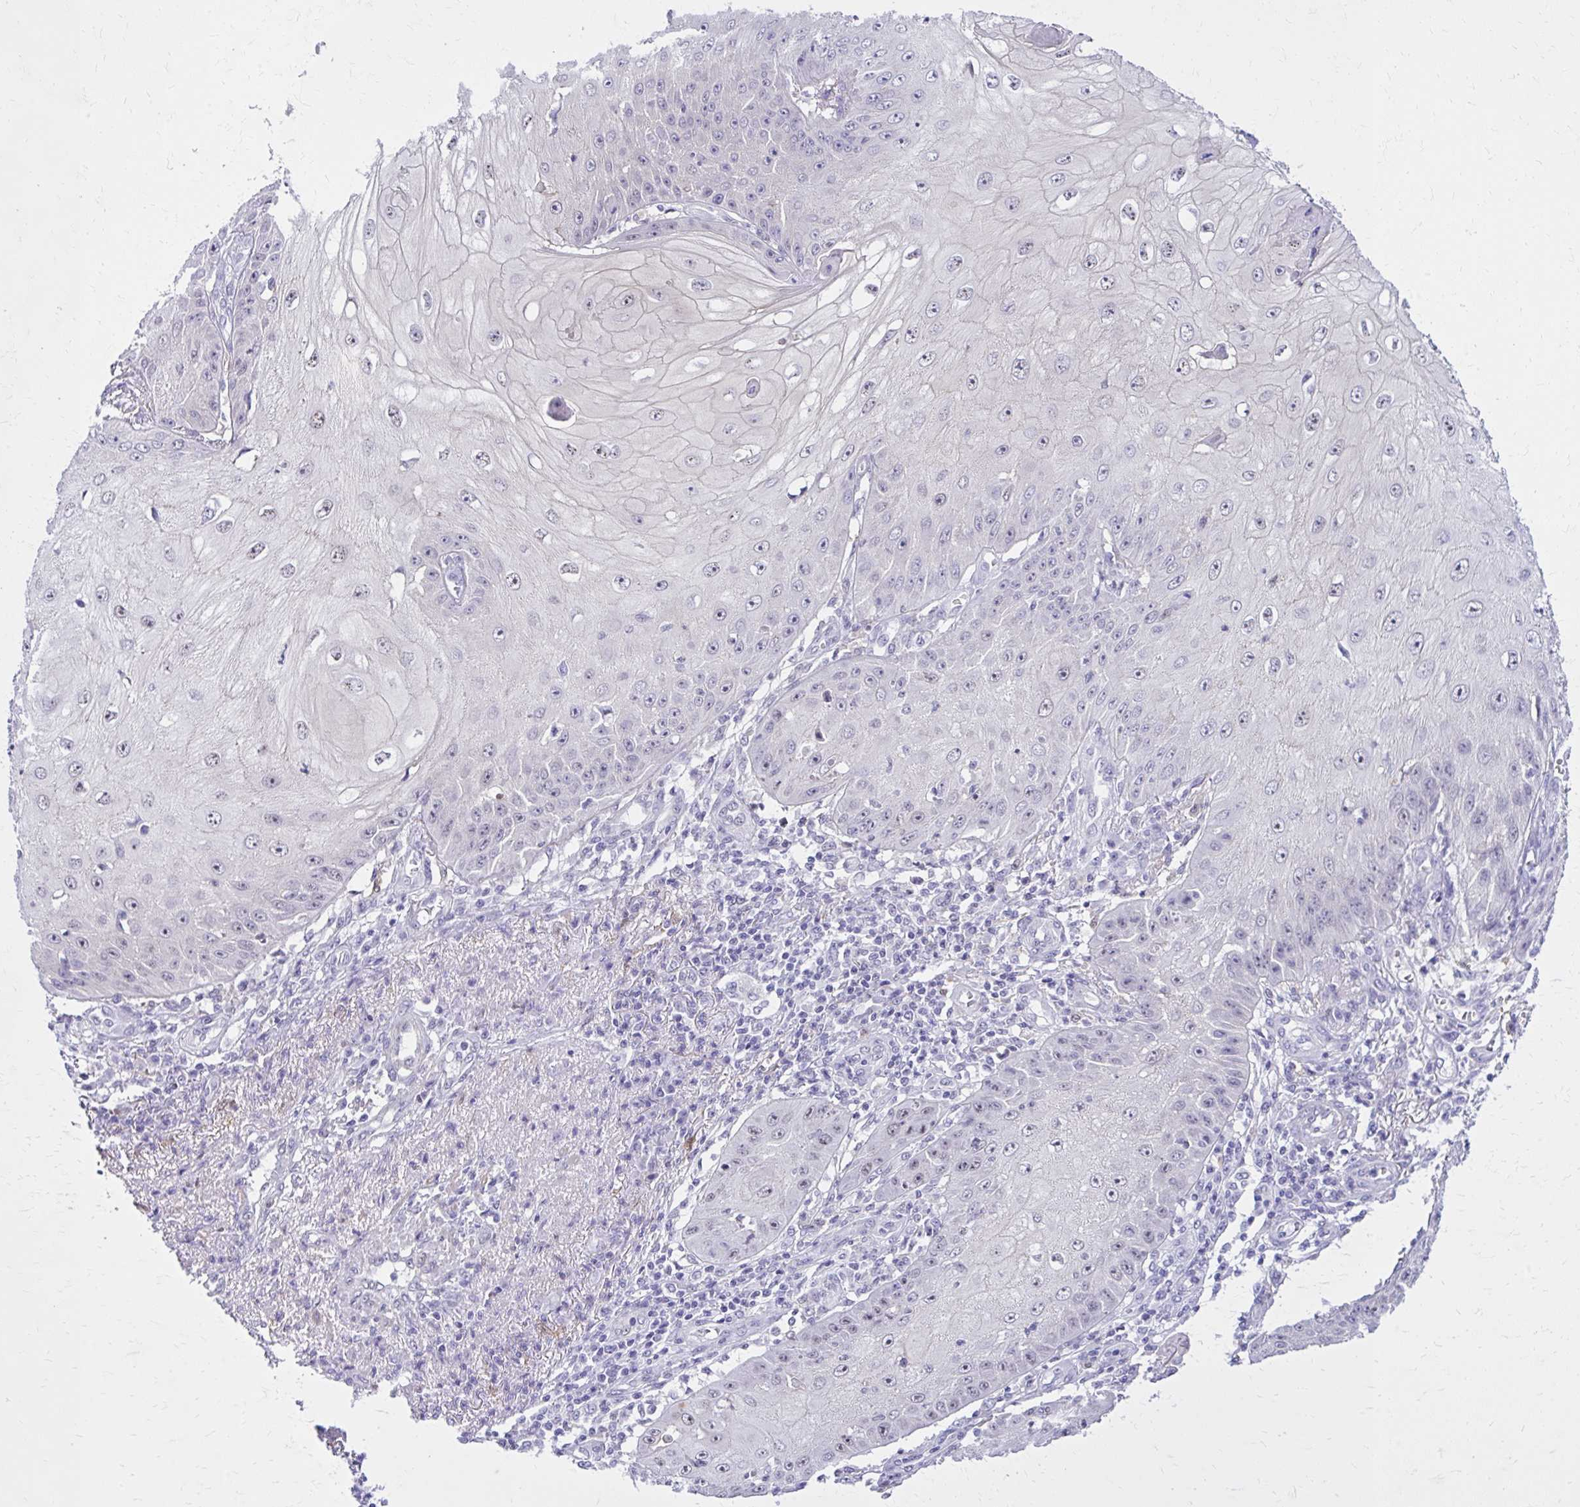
{"staining": {"intensity": "negative", "quantity": "none", "location": "none"}, "tissue": "skin cancer", "cell_type": "Tumor cells", "image_type": "cancer", "snomed": [{"axis": "morphology", "description": "Squamous cell carcinoma, NOS"}, {"axis": "topography", "description": "Skin"}], "caption": "Tumor cells are negative for protein expression in human skin cancer. (Stains: DAB IHC with hematoxylin counter stain, Microscopy: brightfield microscopy at high magnification).", "gene": "RASL11B", "patient": {"sex": "male", "age": 70}}